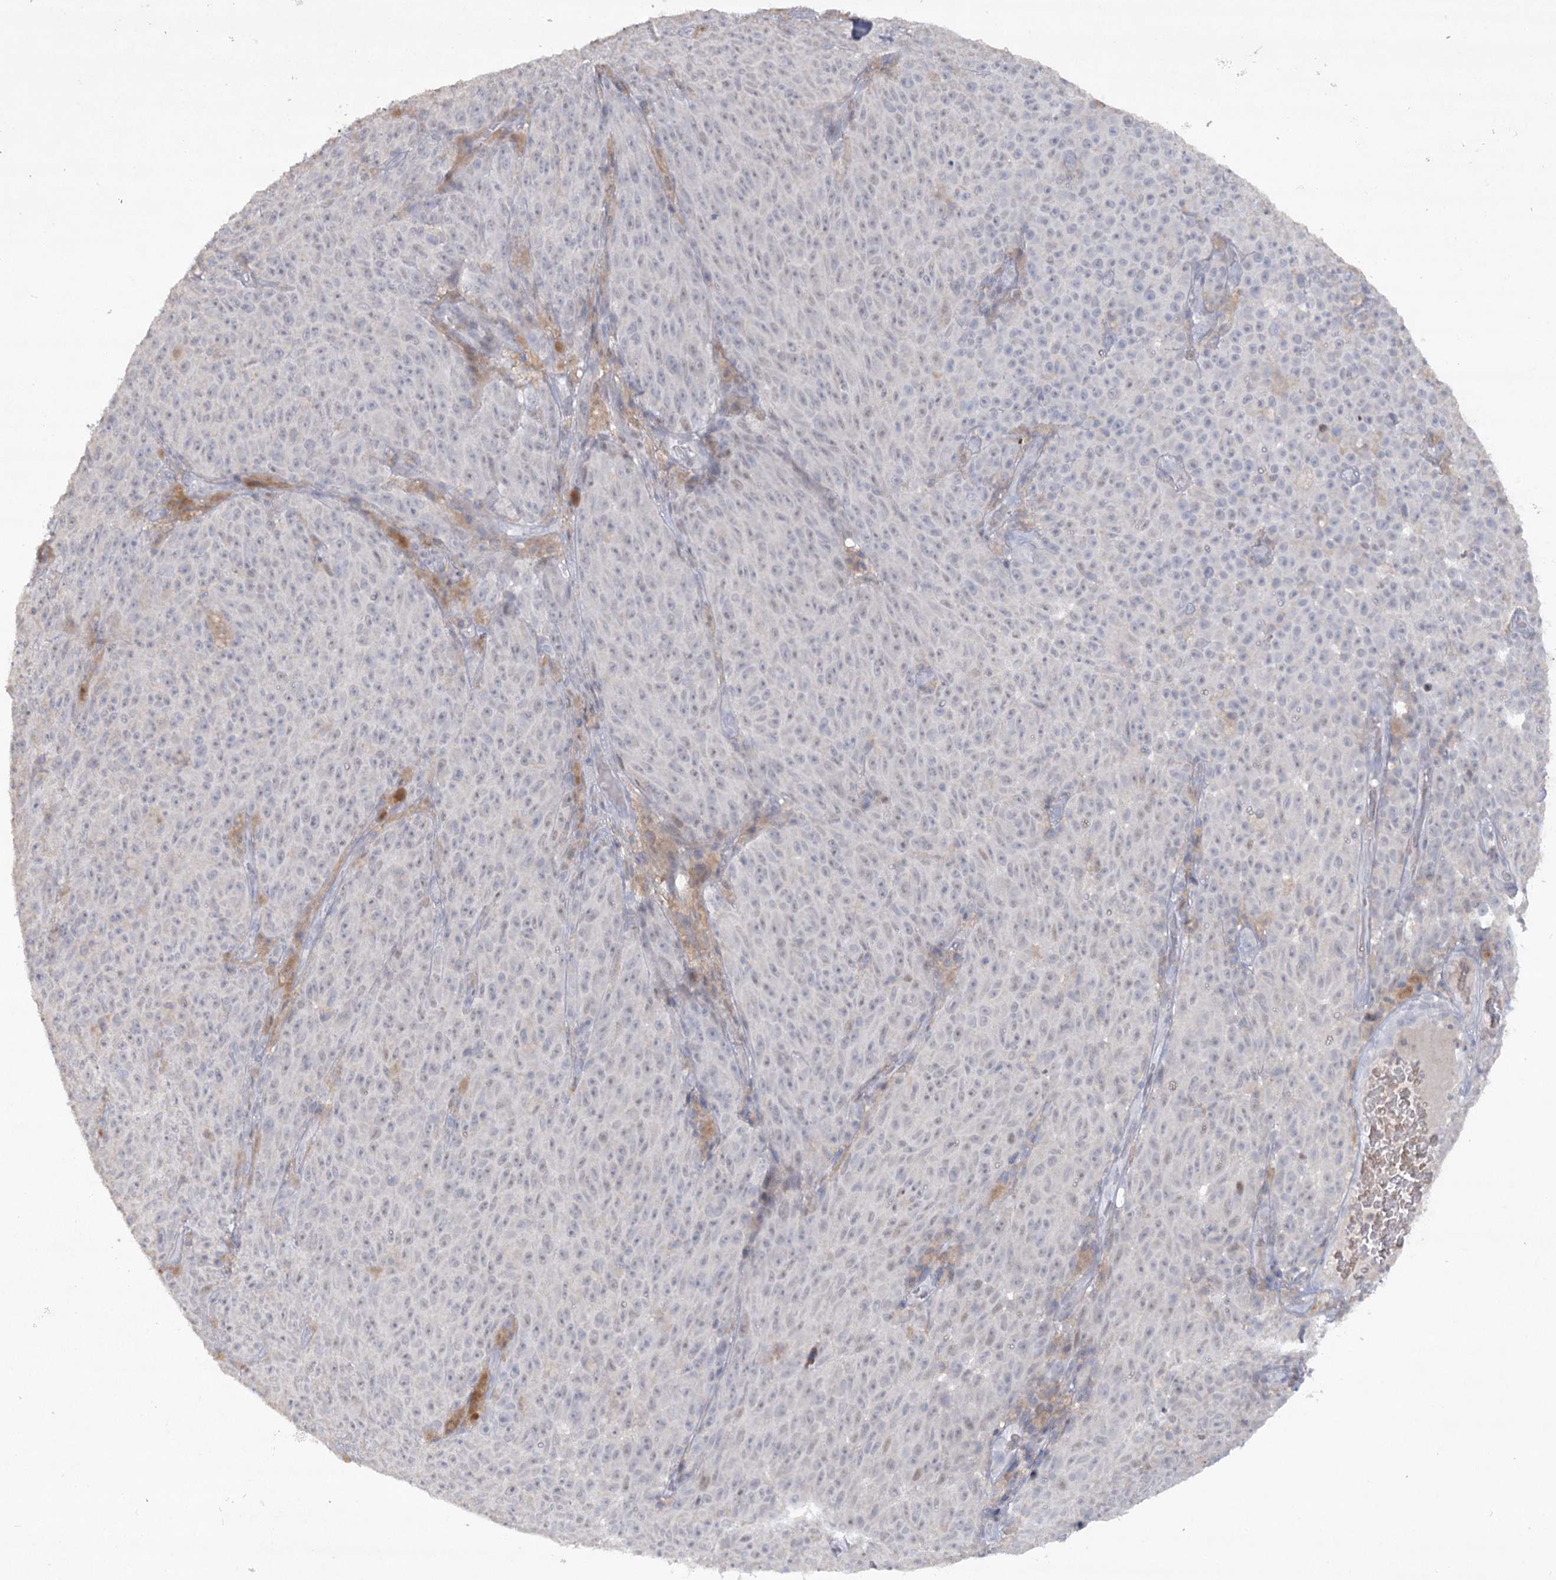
{"staining": {"intensity": "negative", "quantity": "none", "location": "none"}, "tissue": "melanoma", "cell_type": "Tumor cells", "image_type": "cancer", "snomed": [{"axis": "morphology", "description": "Malignant melanoma, NOS"}, {"axis": "topography", "description": "Skin"}], "caption": "IHC of human melanoma displays no staining in tumor cells. The staining was performed using DAB to visualize the protein expression in brown, while the nuclei were stained in blue with hematoxylin (Magnification: 20x).", "gene": "TRAF3IP1", "patient": {"sex": "female", "age": 82}}